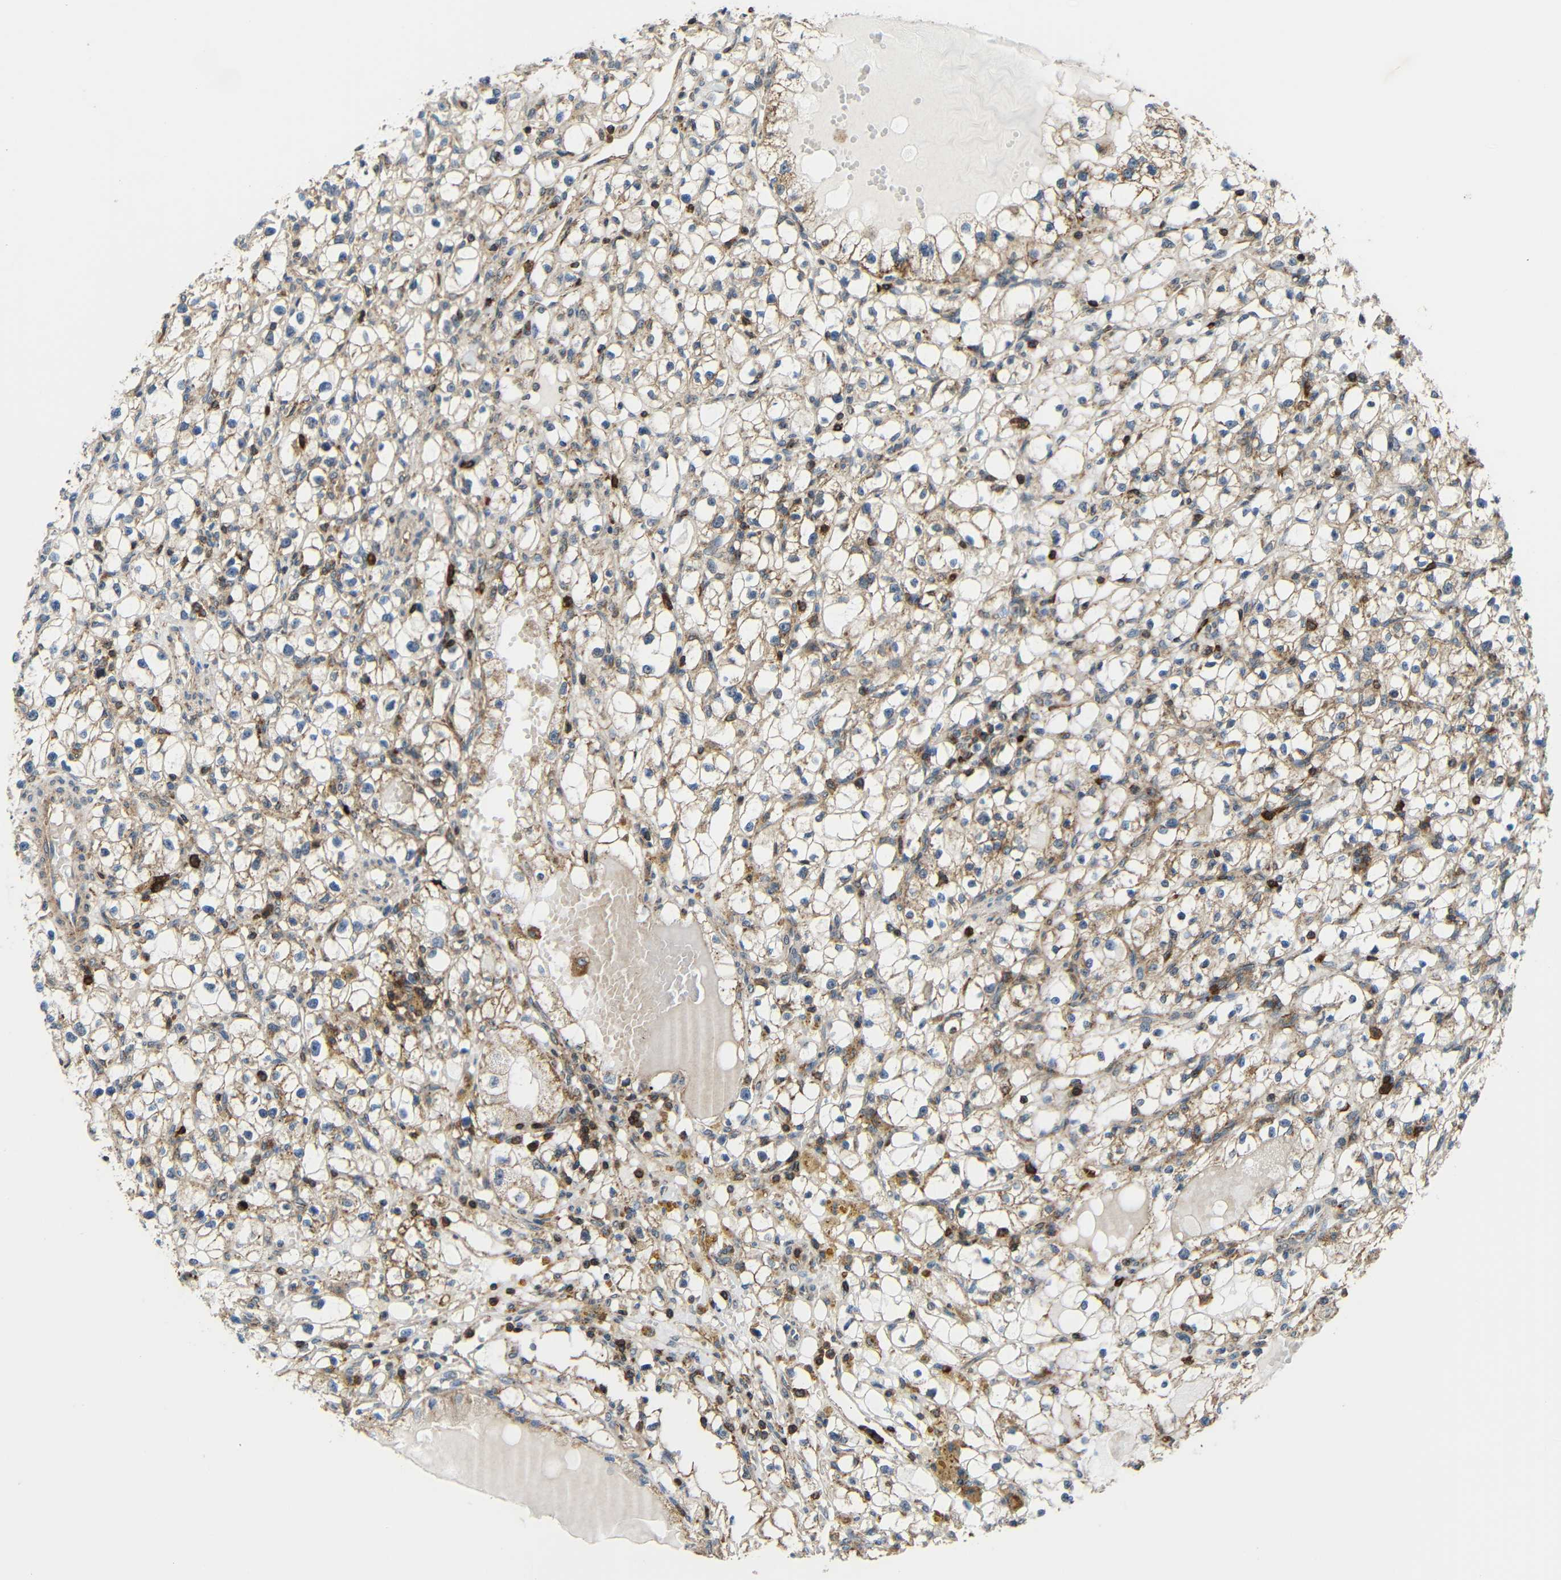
{"staining": {"intensity": "weak", "quantity": ">75%", "location": "cytoplasmic/membranous"}, "tissue": "renal cancer", "cell_type": "Tumor cells", "image_type": "cancer", "snomed": [{"axis": "morphology", "description": "Adenocarcinoma, NOS"}, {"axis": "topography", "description": "Kidney"}], "caption": "Immunohistochemical staining of human renal cancer displays low levels of weak cytoplasmic/membranous positivity in about >75% of tumor cells. (Stains: DAB in brown, nuclei in blue, Microscopy: brightfield microscopy at high magnification).", "gene": "C1GALT1", "patient": {"sex": "male", "age": 56}}